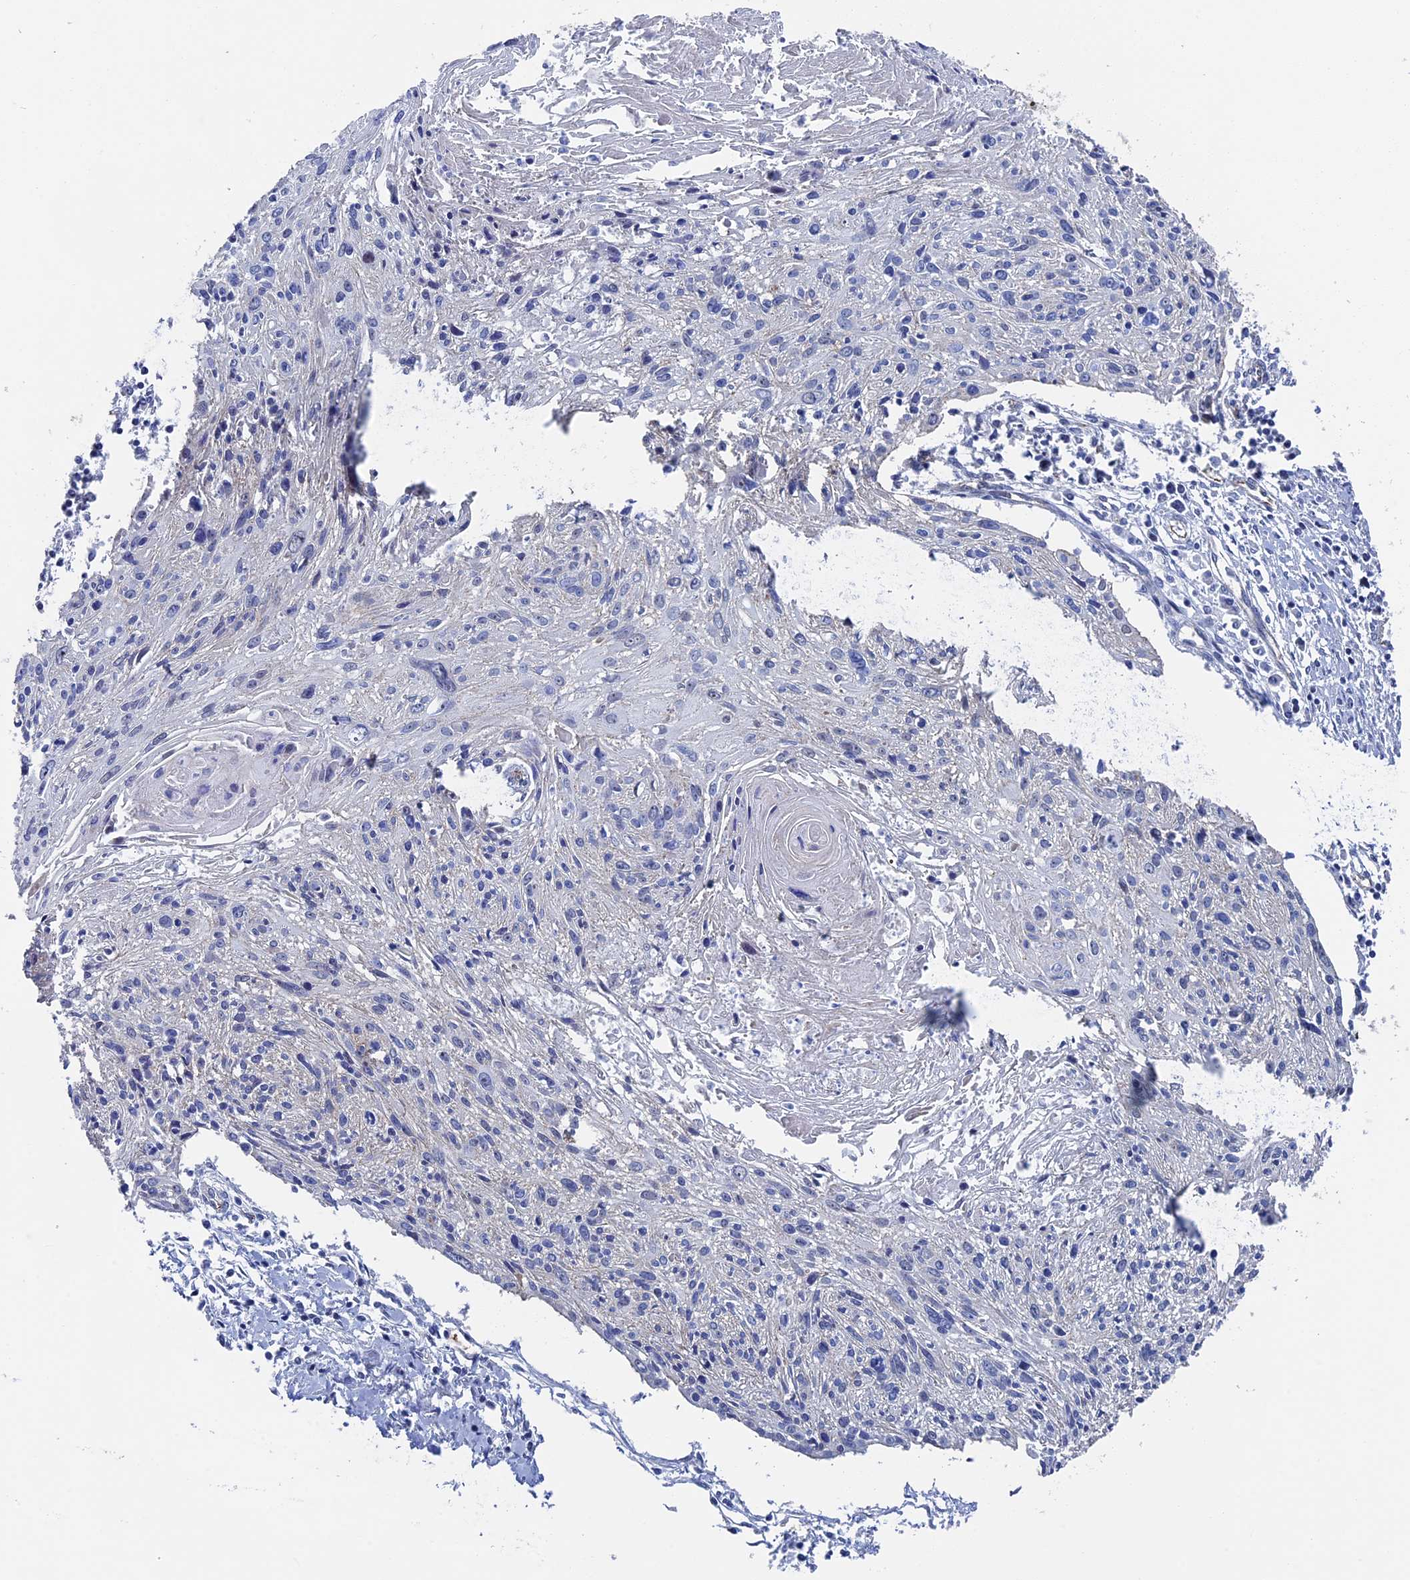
{"staining": {"intensity": "negative", "quantity": "none", "location": "none"}, "tissue": "cervical cancer", "cell_type": "Tumor cells", "image_type": "cancer", "snomed": [{"axis": "morphology", "description": "Squamous cell carcinoma, NOS"}, {"axis": "topography", "description": "Cervix"}], "caption": "Immunohistochemistry micrograph of cervical cancer stained for a protein (brown), which exhibits no positivity in tumor cells.", "gene": "EXOSC9", "patient": {"sex": "female", "age": 51}}